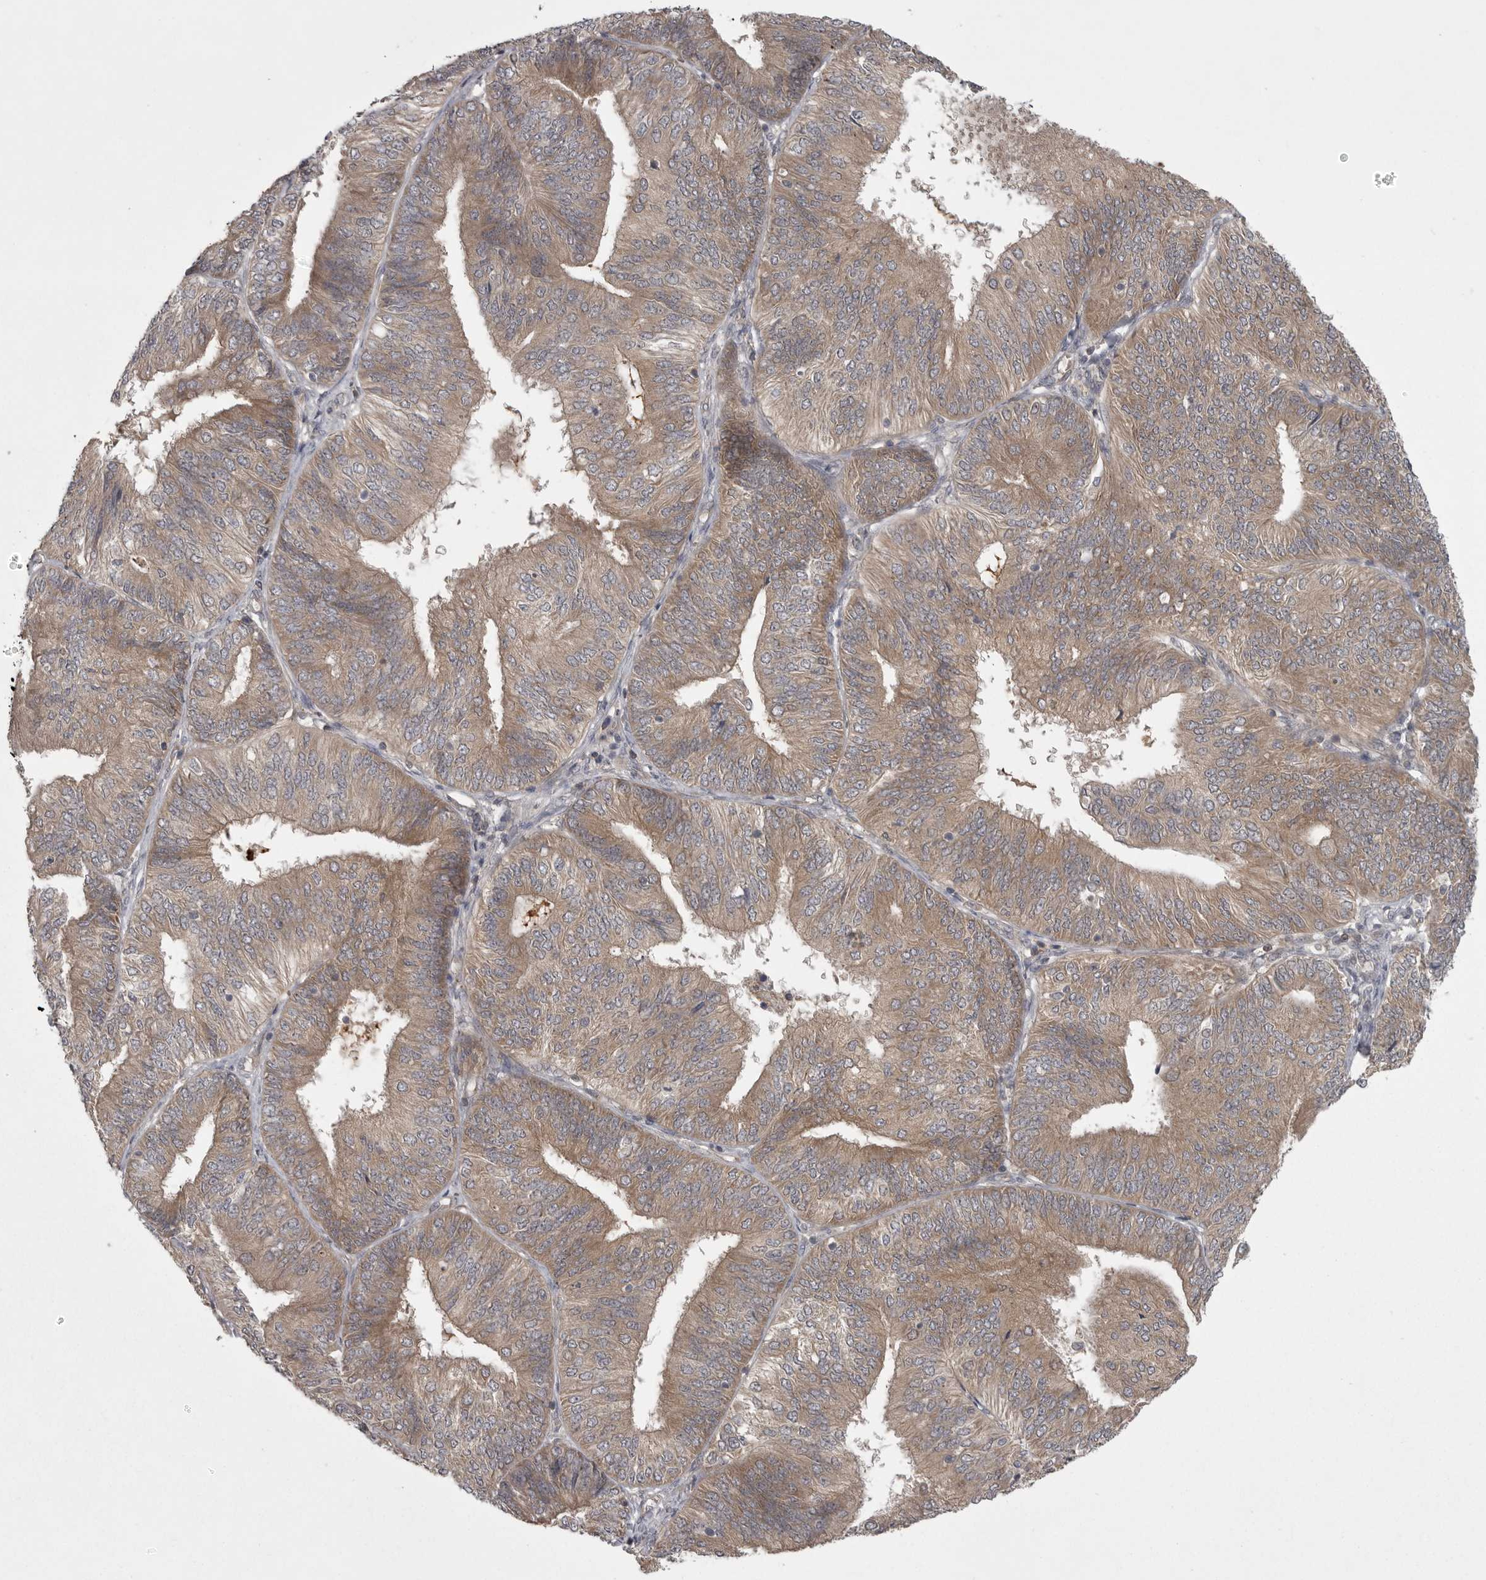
{"staining": {"intensity": "moderate", "quantity": ">75%", "location": "cytoplasmic/membranous"}, "tissue": "endometrial cancer", "cell_type": "Tumor cells", "image_type": "cancer", "snomed": [{"axis": "morphology", "description": "Adenocarcinoma, NOS"}, {"axis": "topography", "description": "Endometrium"}], "caption": "Tumor cells reveal medium levels of moderate cytoplasmic/membranous expression in about >75% of cells in adenocarcinoma (endometrial).", "gene": "PHF13", "patient": {"sex": "female", "age": 58}}